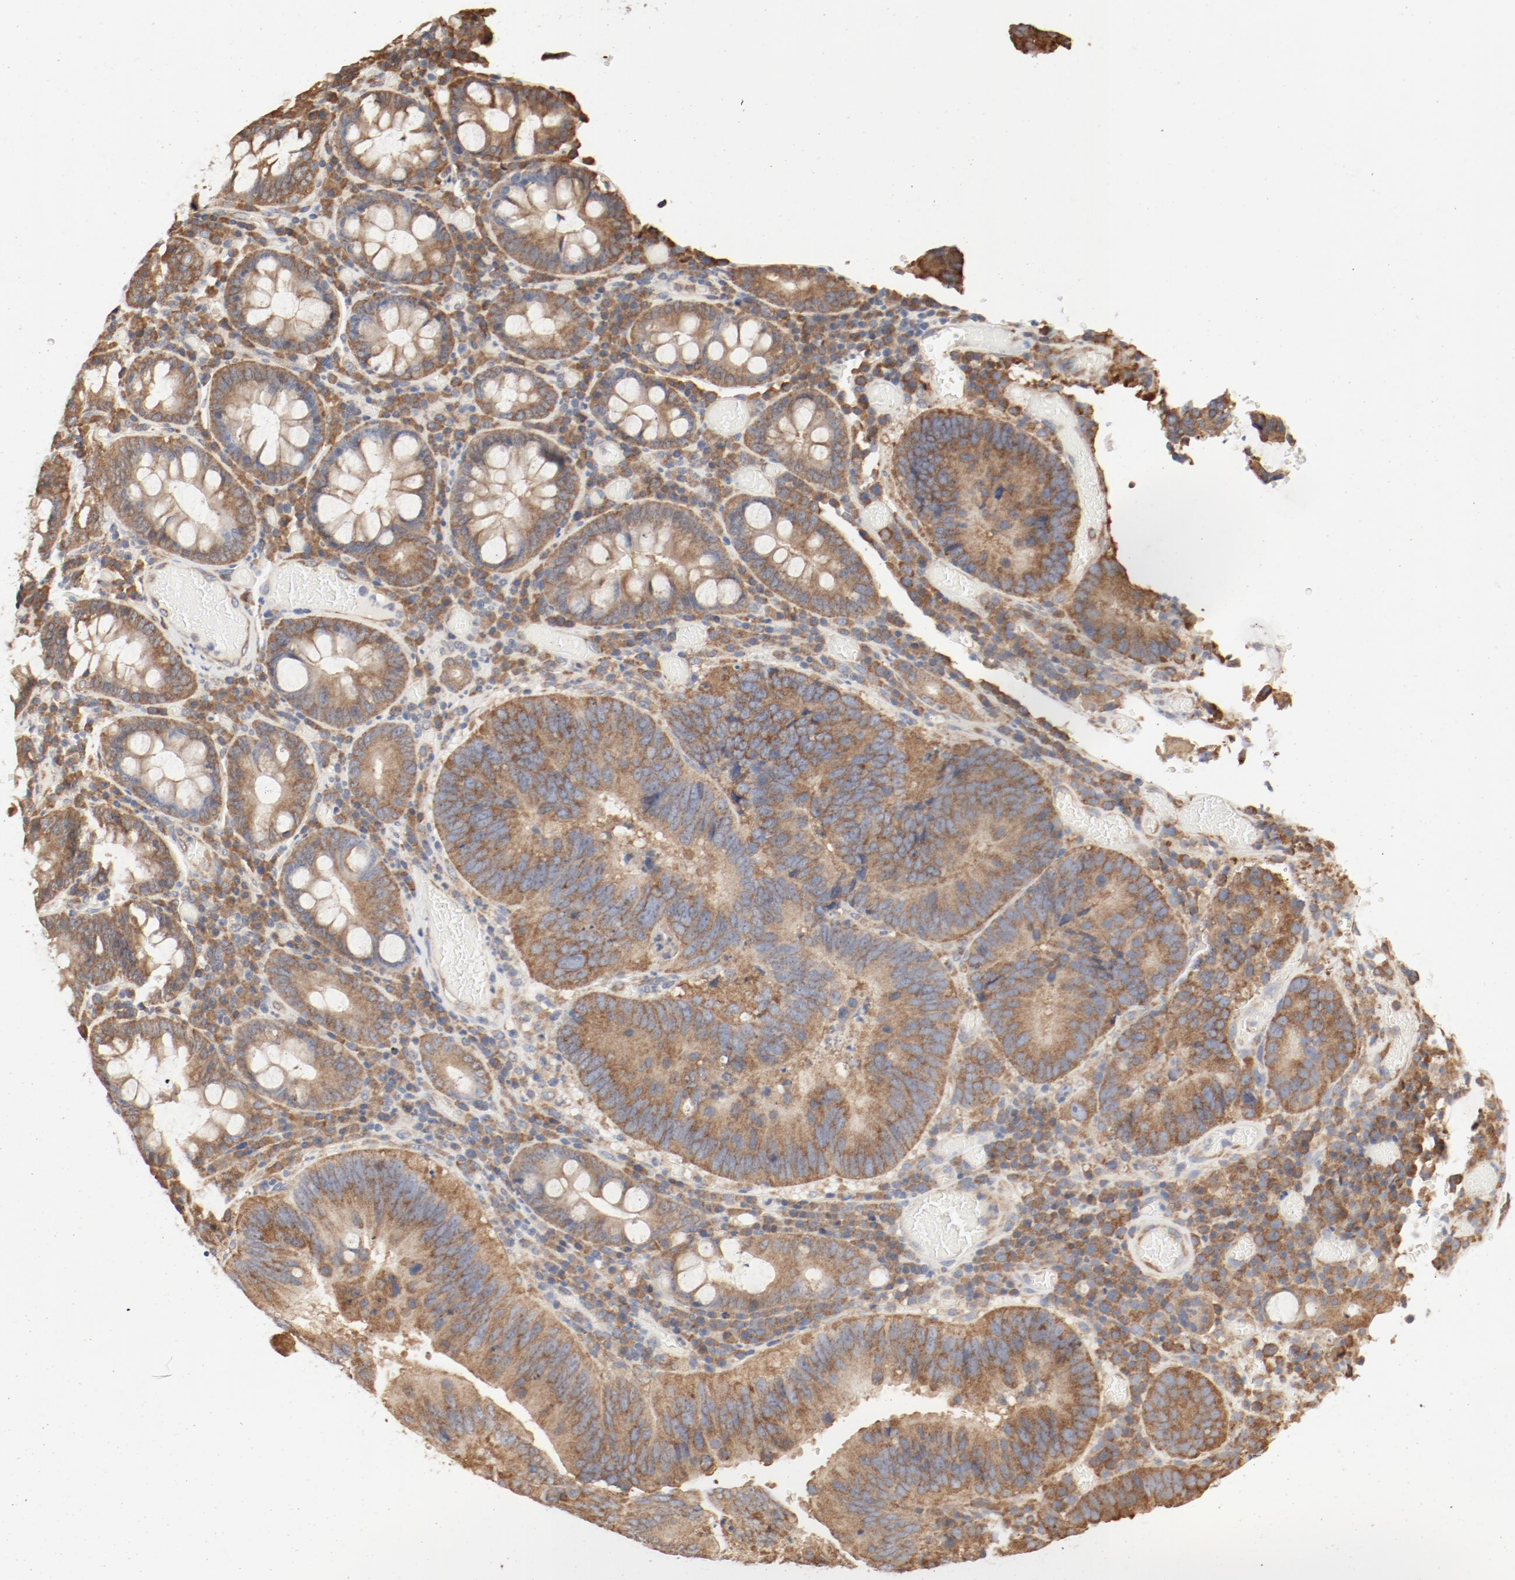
{"staining": {"intensity": "moderate", "quantity": ">75%", "location": "cytoplasmic/membranous"}, "tissue": "colorectal cancer", "cell_type": "Tumor cells", "image_type": "cancer", "snomed": [{"axis": "morphology", "description": "Normal tissue, NOS"}, {"axis": "morphology", "description": "Adenocarcinoma, NOS"}, {"axis": "topography", "description": "Colon"}], "caption": "This is a histology image of immunohistochemistry (IHC) staining of colorectal cancer, which shows moderate expression in the cytoplasmic/membranous of tumor cells.", "gene": "RPS6", "patient": {"sex": "female", "age": 78}}